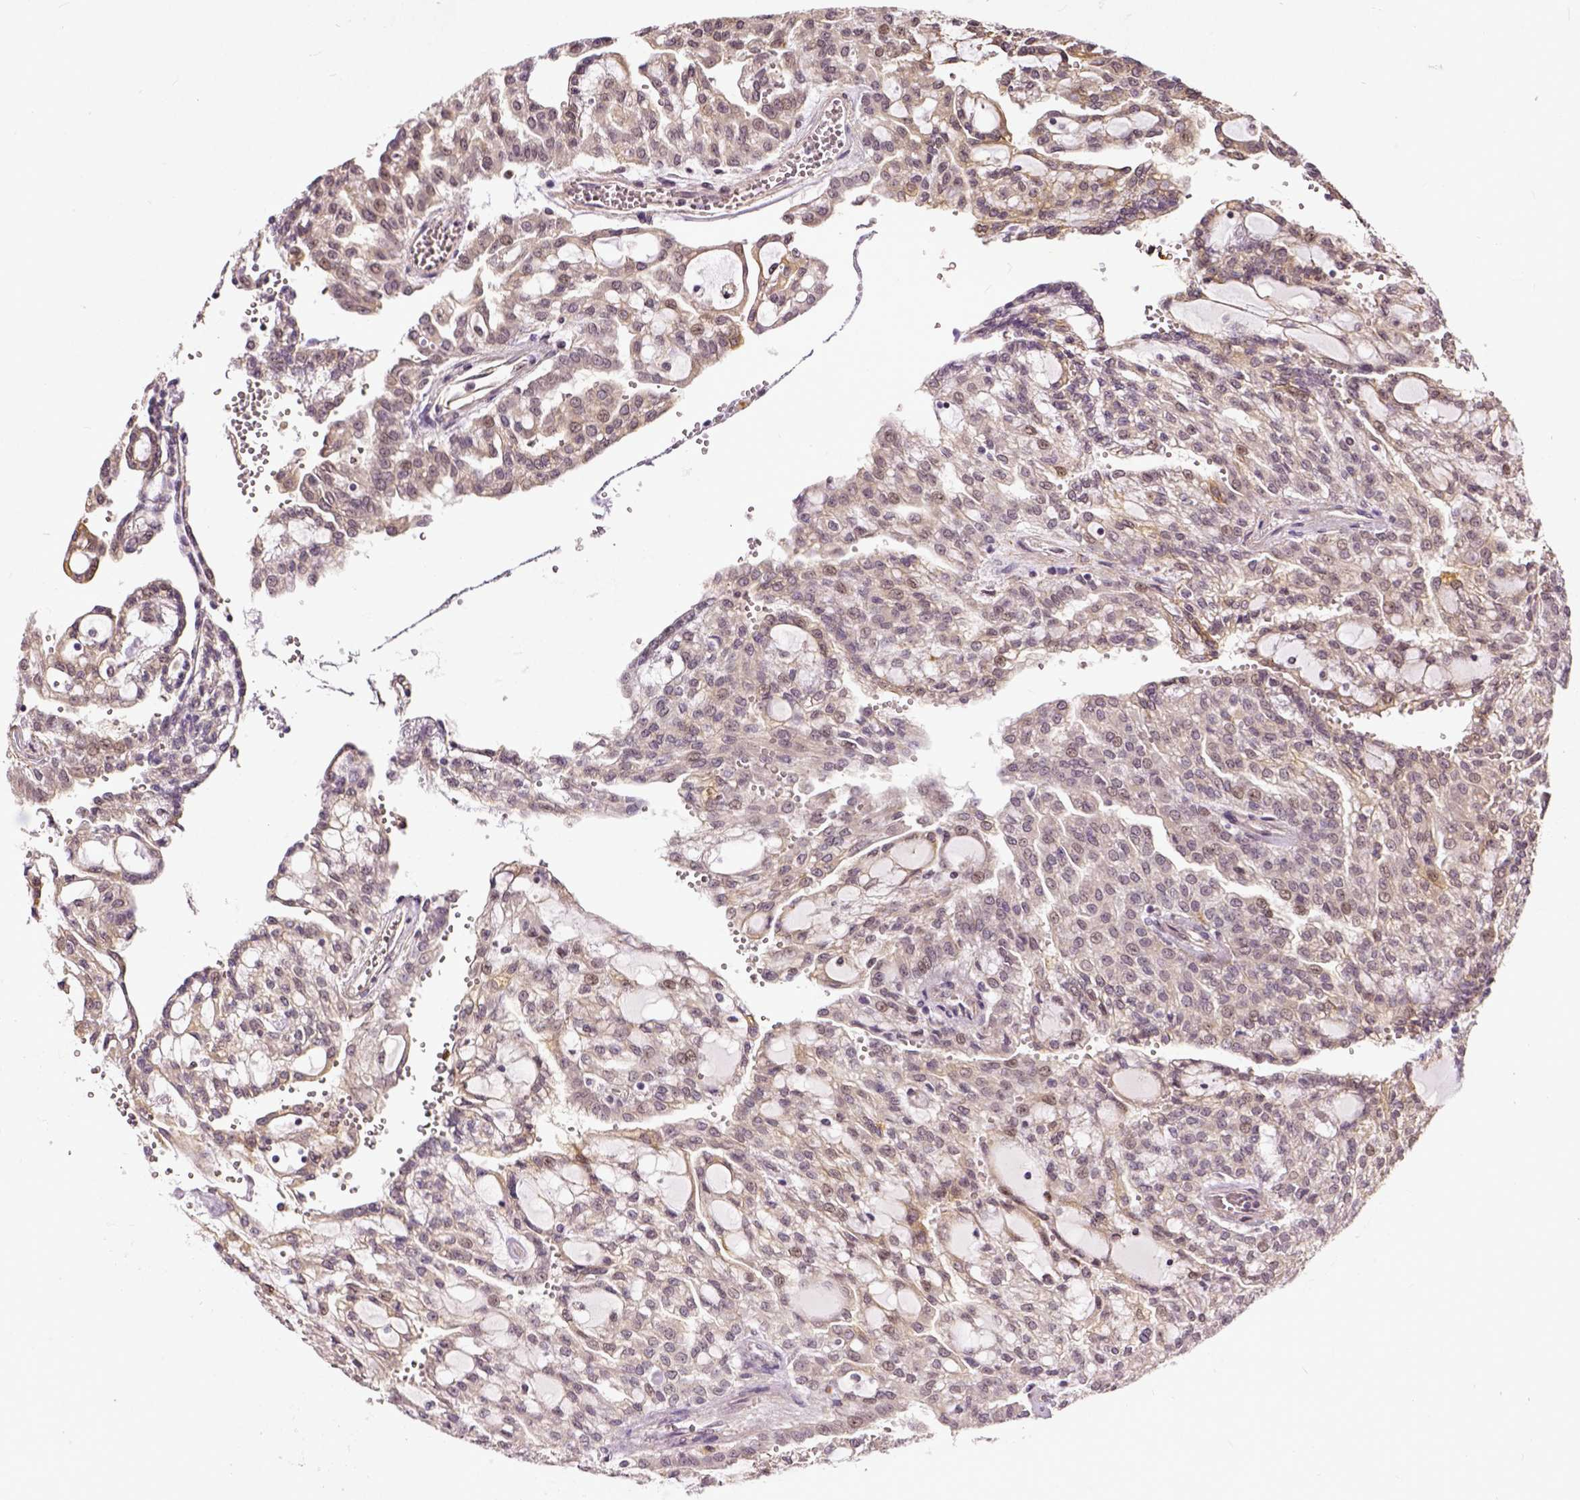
{"staining": {"intensity": "weak", "quantity": ">75%", "location": "cytoplasmic/membranous"}, "tissue": "renal cancer", "cell_type": "Tumor cells", "image_type": "cancer", "snomed": [{"axis": "morphology", "description": "Adenocarcinoma, NOS"}, {"axis": "topography", "description": "Kidney"}], "caption": "Immunohistochemistry (IHC) staining of renal cancer, which displays low levels of weak cytoplasmic/membranous expression in about >75% of tumor cells indicating weak cytoplasmic/membranous protein positivity. The staining was performed using DAB (brown) for protein detection and nuclei were counterstained in hematoxylin (blue).", "gene": "DICER1", "patient": {"sex": "male", "age": 63}}